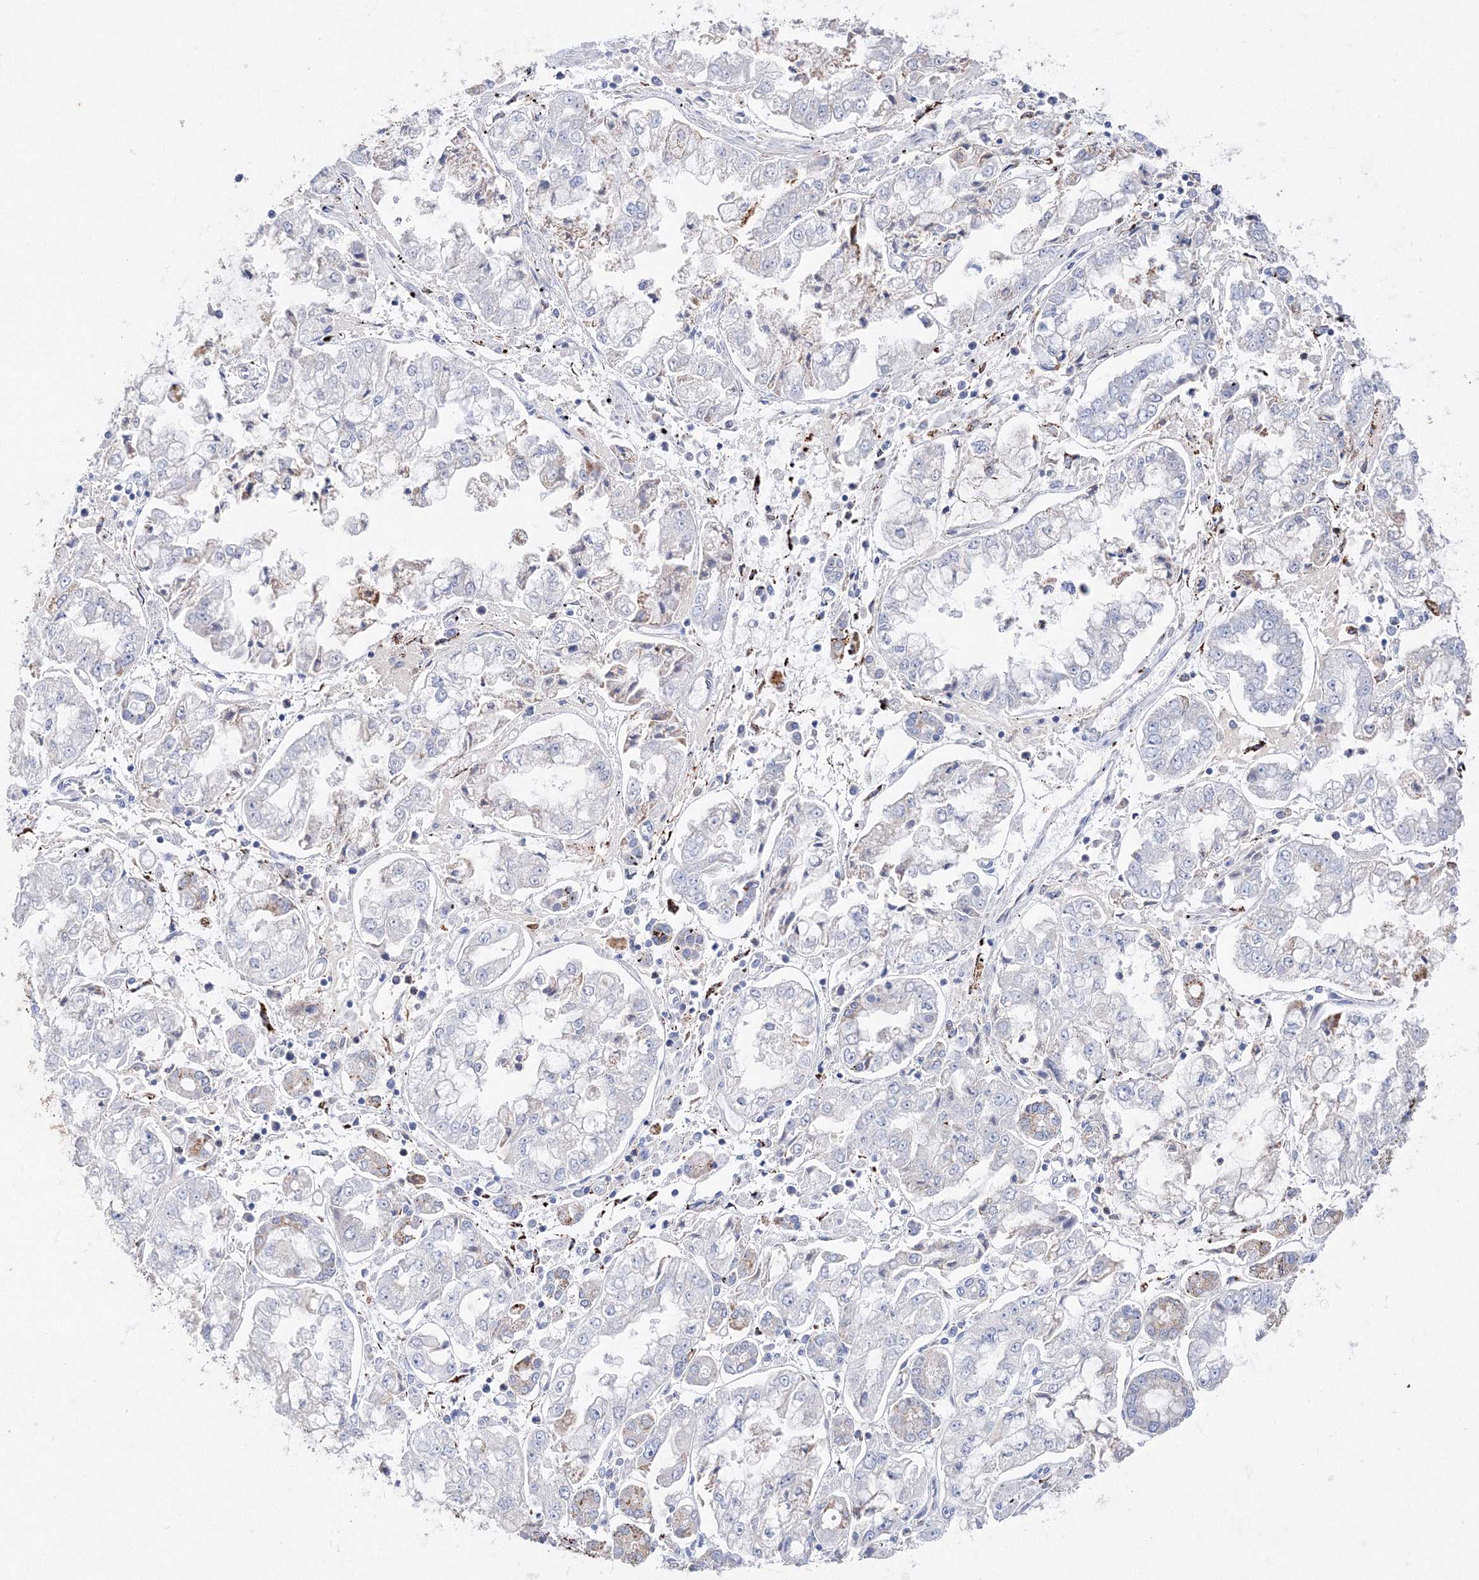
{"staining": {"intensity": "negative", "quantity": "none", "location": "none"}, "tissue": "stomach cancer", "cell_type": "Tumor cells", "image_type": "cancer", "snomed": [{"axis": "morphology", "description": "Adenocarcinoma, NOS"}, {"axis": "topography", "description": "Stomach"}], "caption": "Tumor cells show no significant expression in adenocarcinoma (stomach).", "gene": "MERTK", "patient": {"sex": "male", "age": 76}}